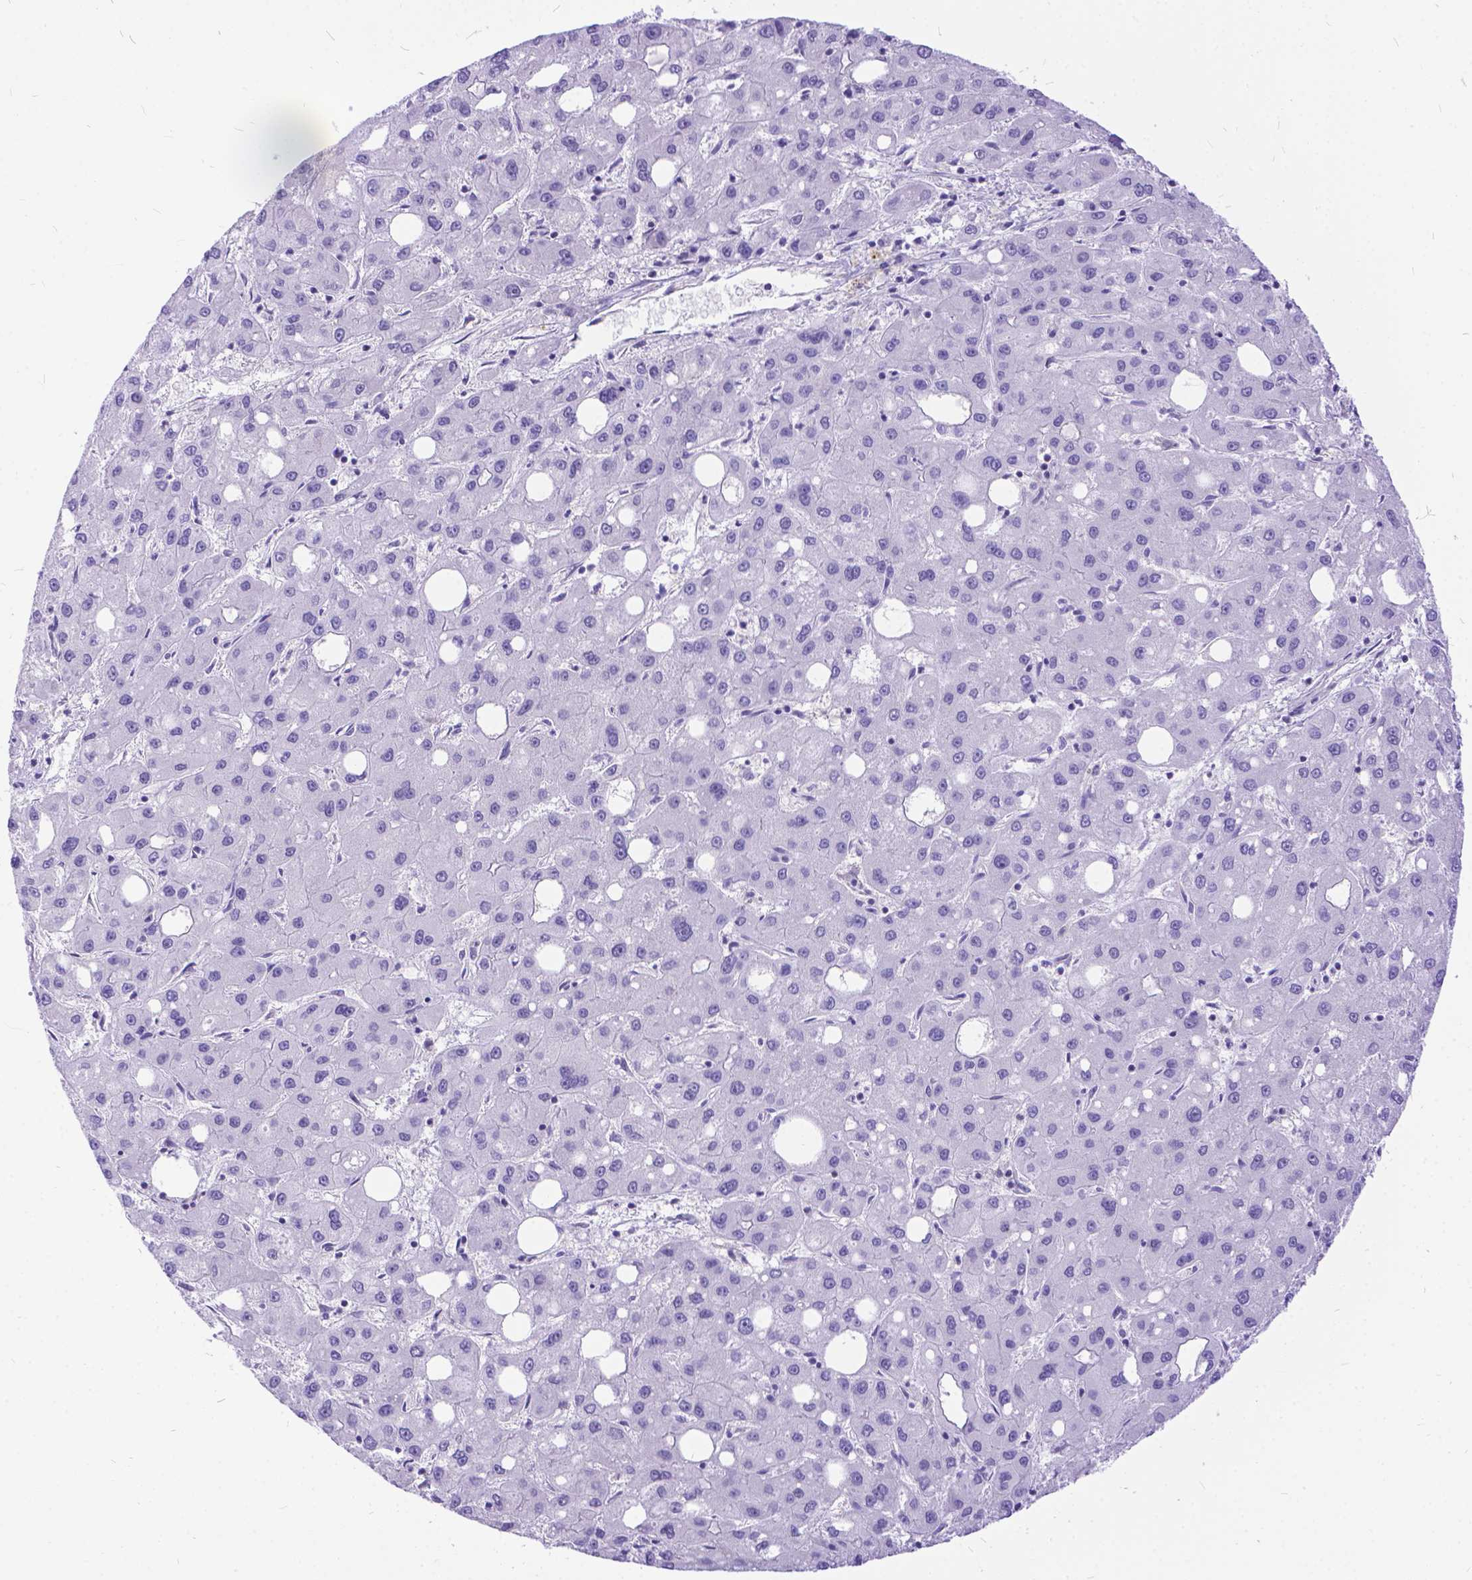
{"staining": {"intensity": "negative", "quantity": "none", "location": "none"}, "tissue": "liver cancer", "cell_type": "Tumor cells", "image_type": "cancer", "snomed": [{"axis": "morphology", "description": "Carcinoma, Hepatocellular, NOS"}, {"axis": "topography", "description": "Liver"}], "caption": "Immunohistochemical staining of liver cancer (hepatocellular carcinoma) shows no significant staining in tumor cells.", "gene": "TMEM169", "patient": {"sex": "male", "age": 73}}